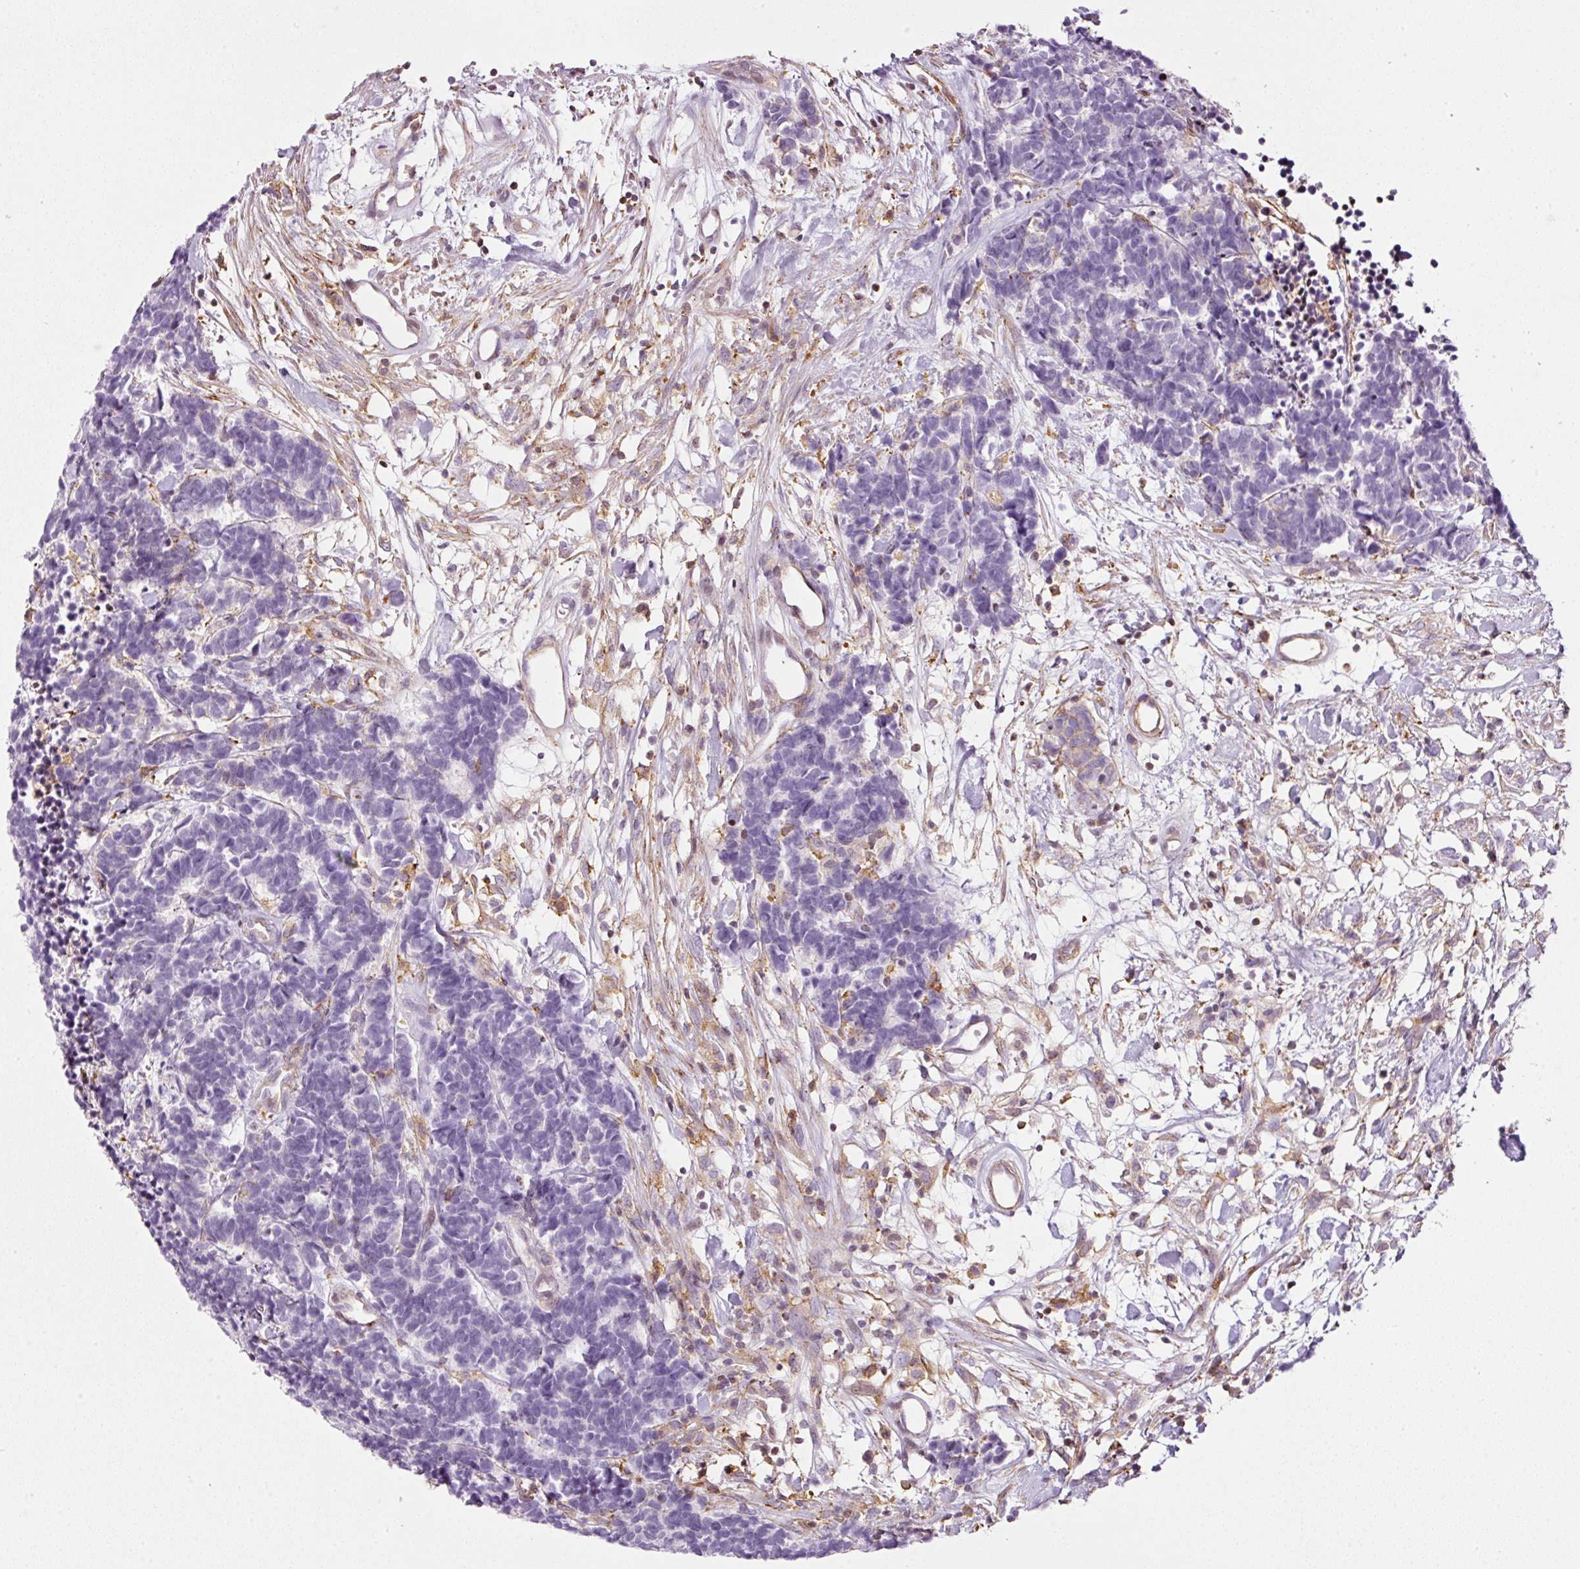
{"staining": {"intensity": "negative", "quantity": "none", "location": "none"}, "tissue": "carcinoid", "cell_type": "Tumor cells", "image_type": "cancer", "snomed": [{"axis": "morphology", "description": "Carcinoma, NOS"}, {"axis": "morphology", "description": "Carcinoid, malignant, NOS"}, {"axis": "topography", "description": "Urinary bladder"}], "caption": "This is a image of immunohistochemistry (IHC) staining of carcinoid (malignant), which shows no positivity in tumor cells.", "gene": "SCNM1", "patient": {"sex": "male", "age": 57}}